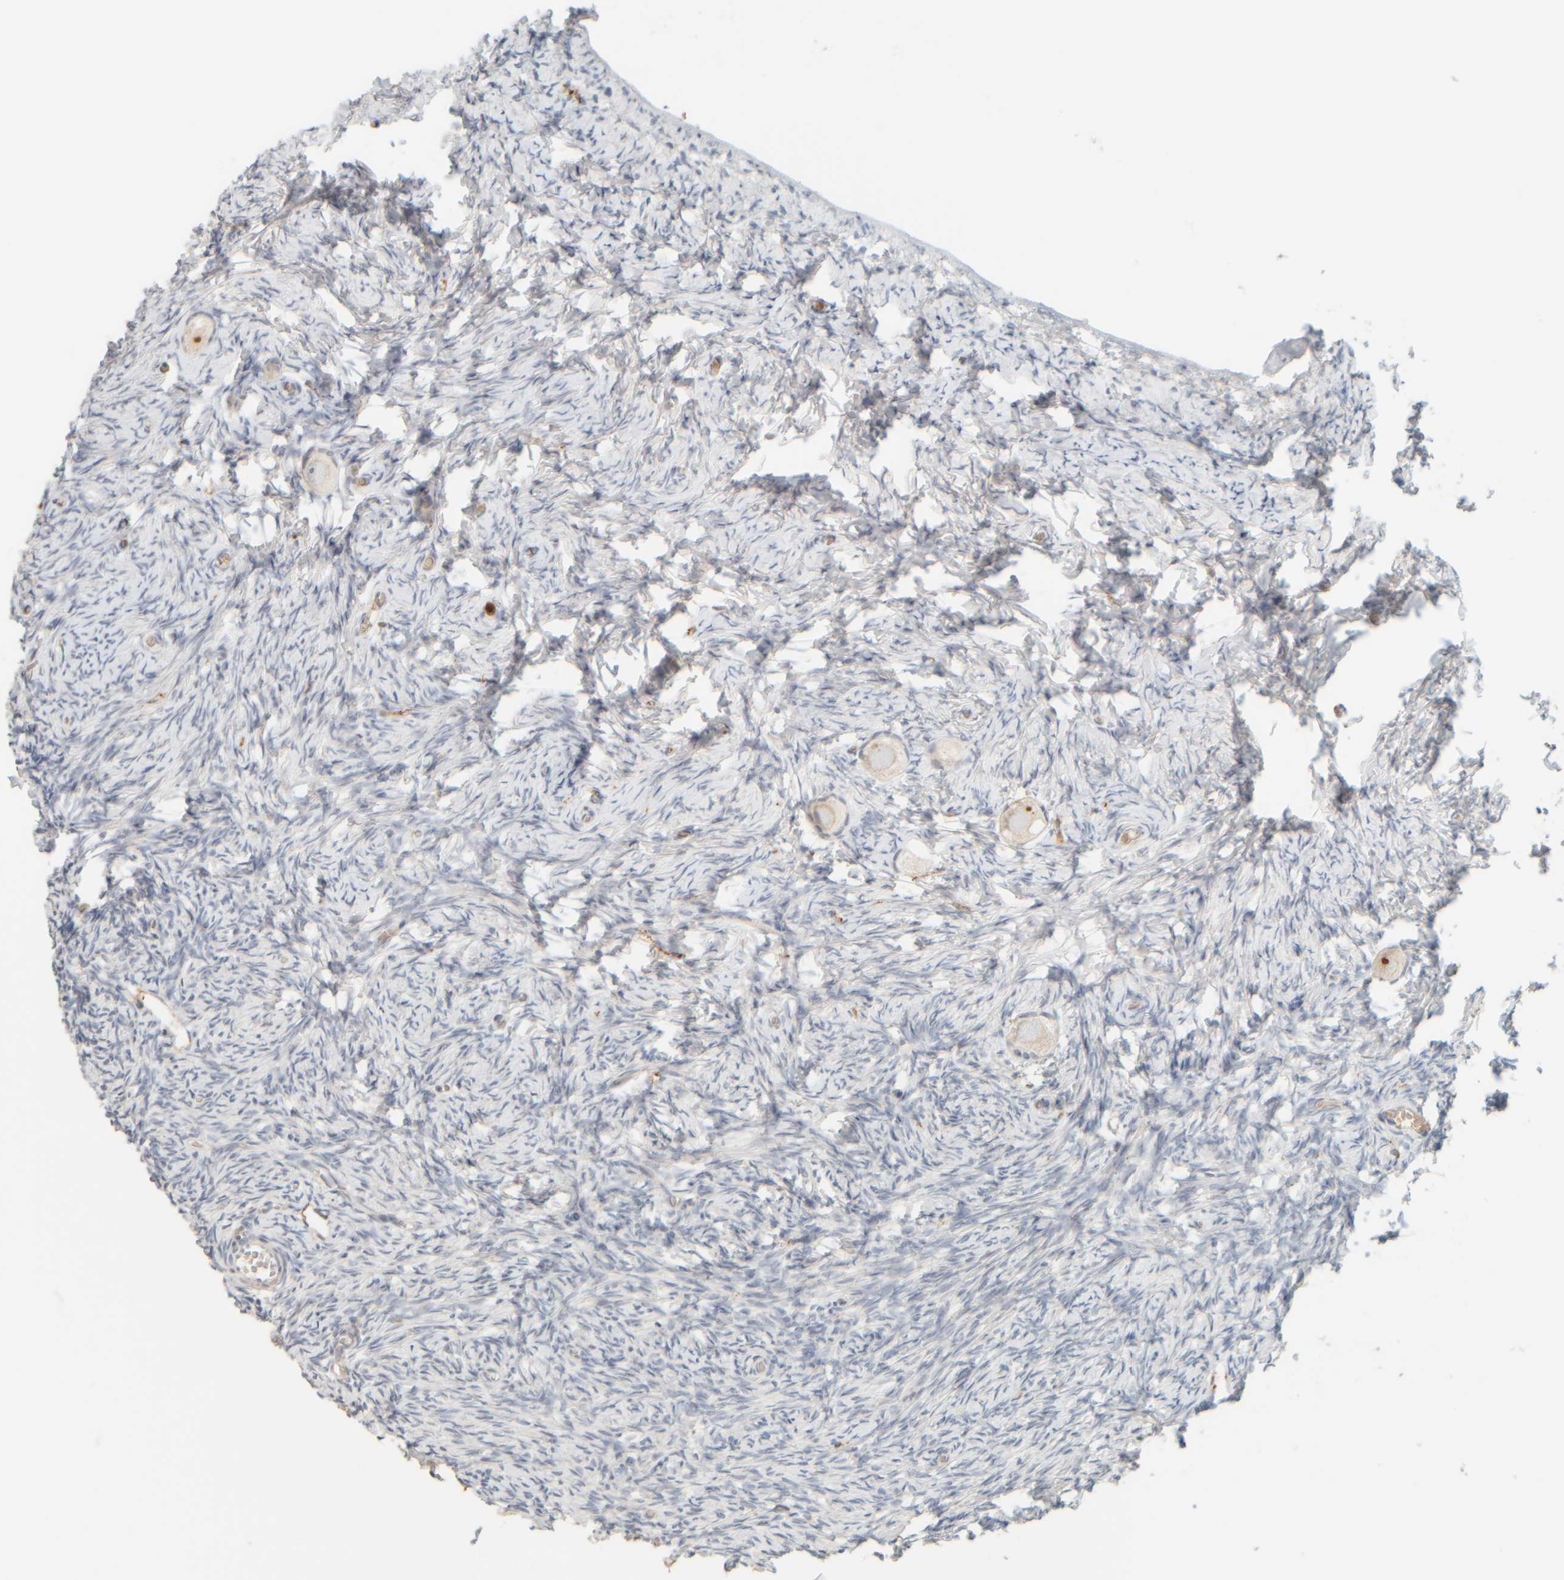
{"staining": {"intensity": "moderate", "quantity": "25%-75%", "location": "cytoplasmic/membranous"}, "tissue": "ovary", "cell_type": "Follicle cells", "image_type": "normal", "snomed": [{"axis": "morphology", "description": "Normal tissue, NOS"}, {"axis": "topography", "description": "Ovary"}], "caption": "A high-resolution micrograph shows immunohistochemistry staining of normal ovary, which reveals moderate cytoplasmic/membranous staining in about 25%-75% of follicle cells.", "gene": "AARSD1", "patient": {"sex": "female", "age": 27}}